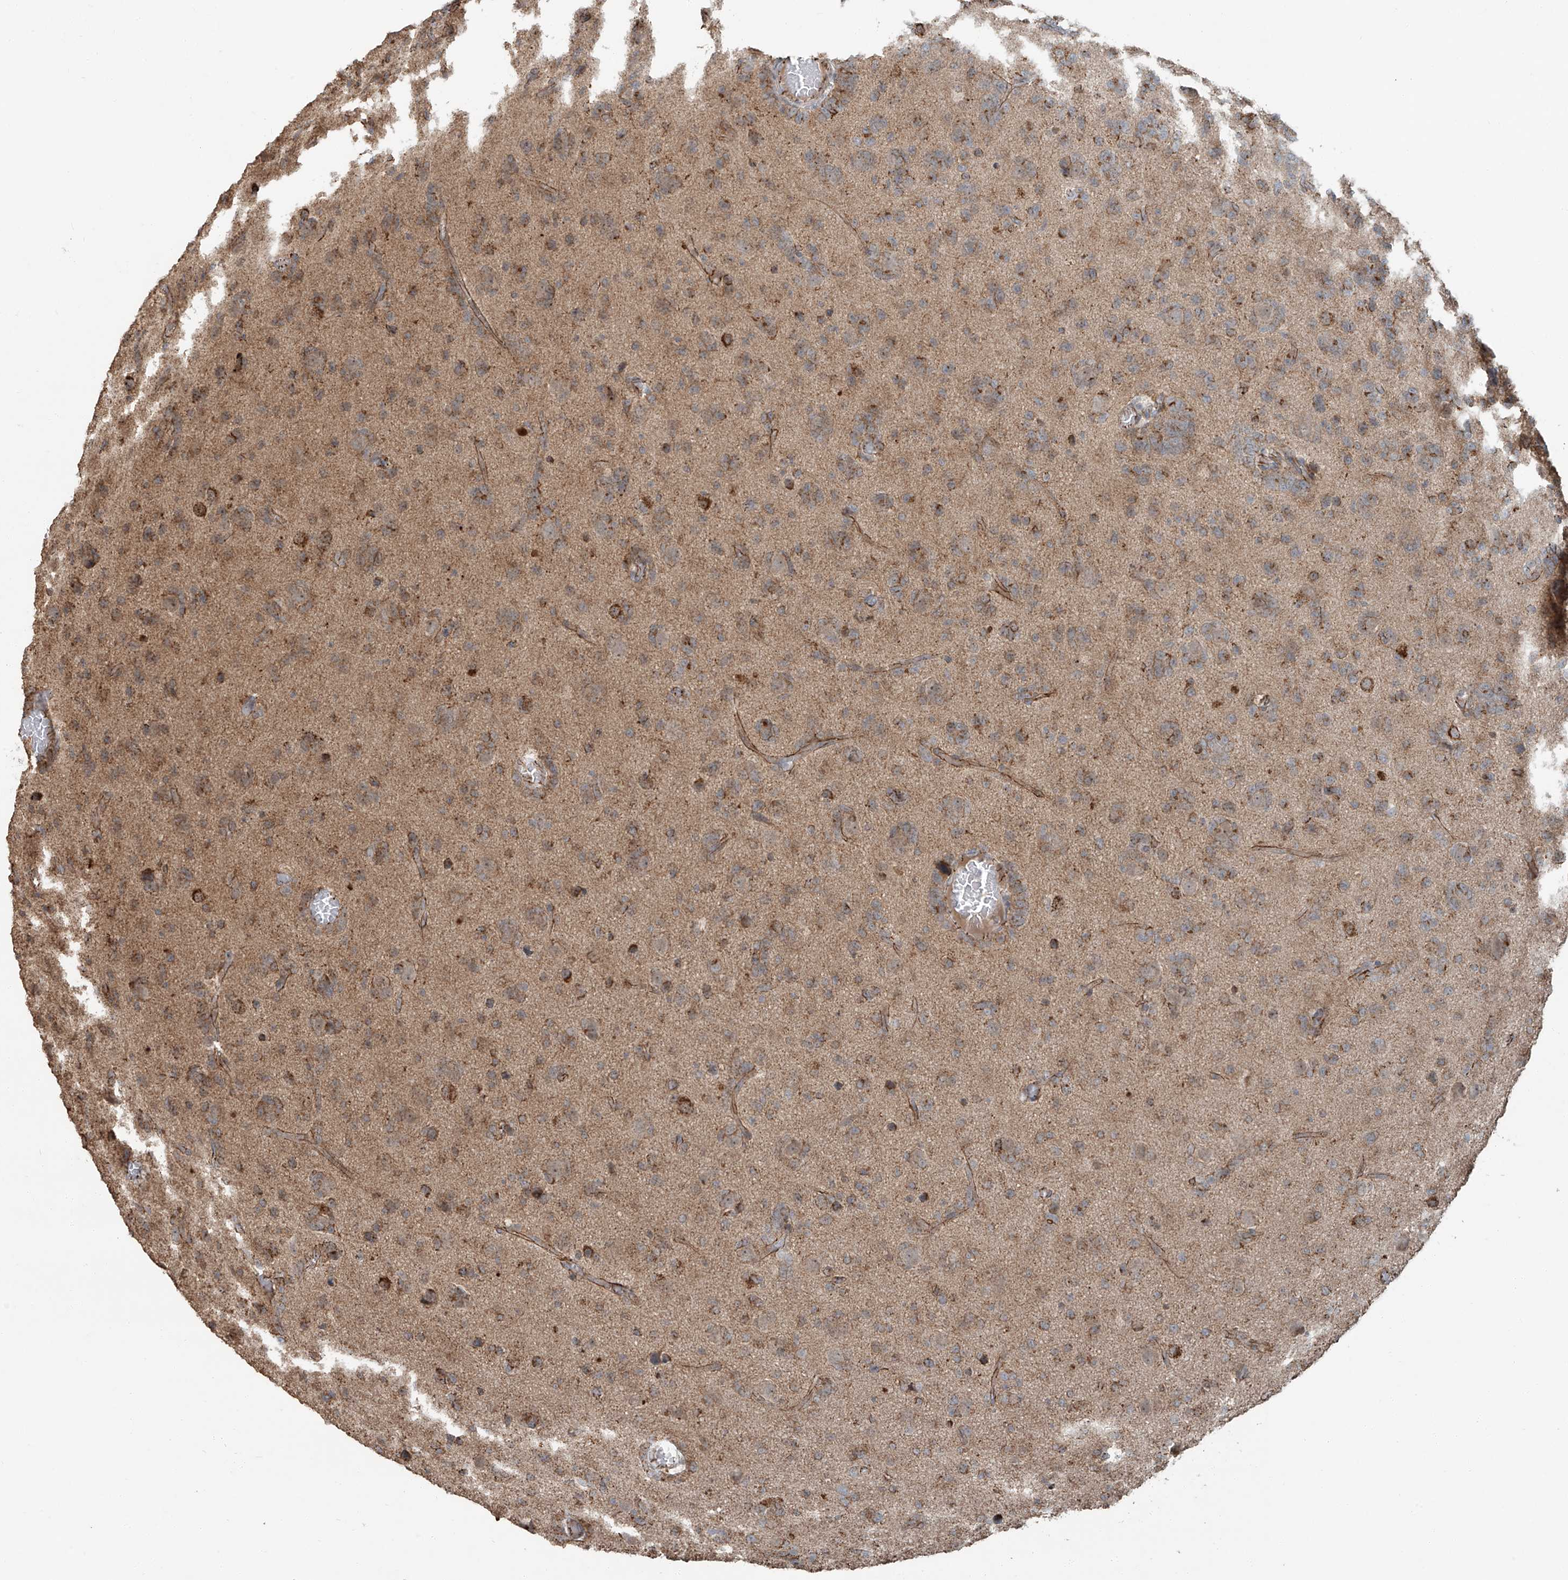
{"staining": {"intensity": "moderate", "quantity": ">75%", "location": "cytoplasmic/membranous"}, "tissue": "glioma", "cell_type": "Tumor cells", "image_type": "cancer", "snomed": [{"axis": "morphology", "description": "Glioma, malignant, High grade"}, {"axis": "topography", "description": "Brain"}], "caption": "Immunohistochemistry micrograph of neoplastic tissue: glioma stained using IHC demonstrates medium levels of moderate protein expression localized specifically in the cytoplasmic/membranous of tumor cells, appearing as a cytoplasmic/membranous brown color.", "gene": "ZNF16", "patient": {"sex": "female", "age": 59}}